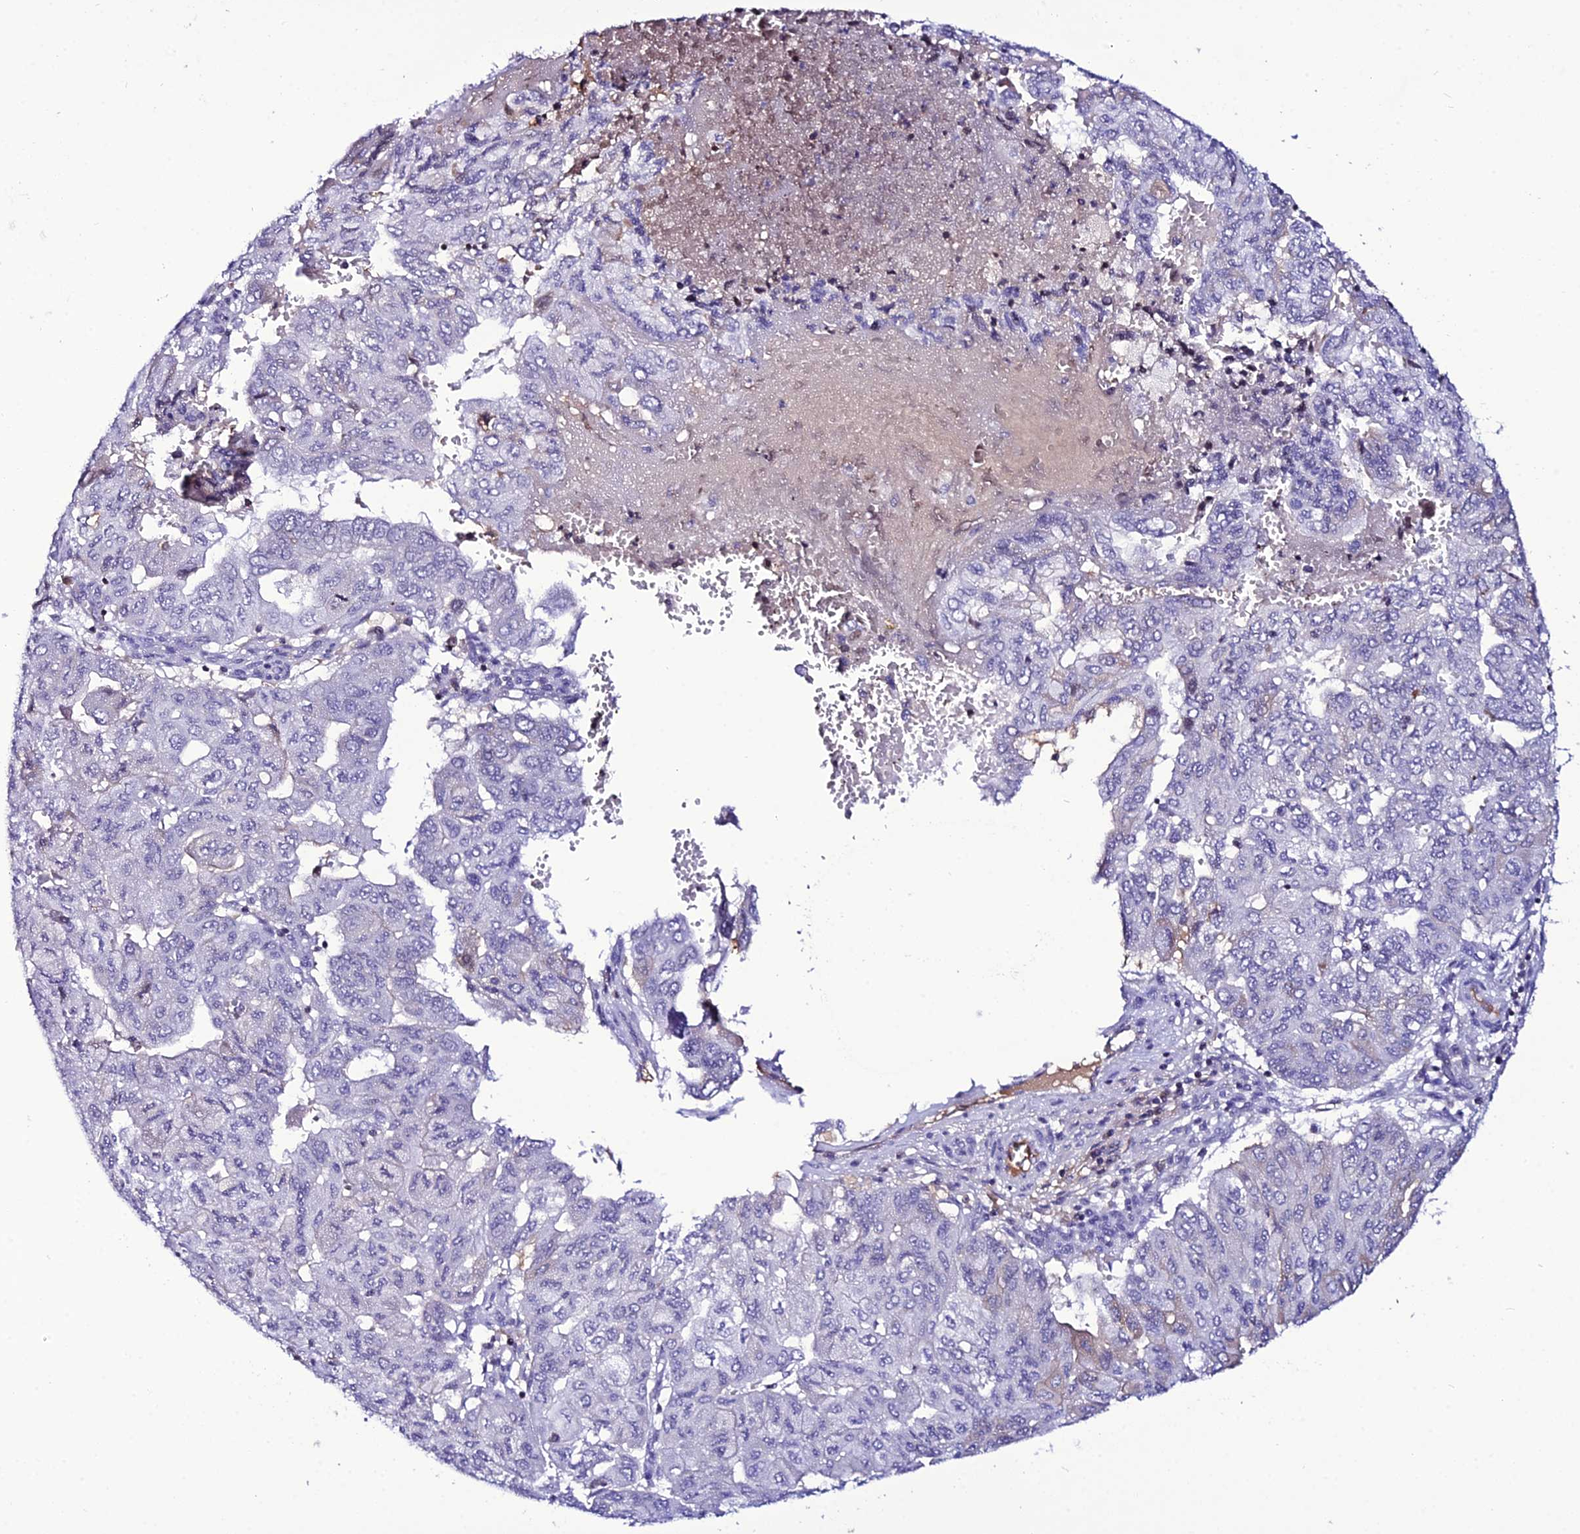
{"staining": {"intensity": "negative", "quantity": "none", "location": "none"}, "tissue": "pancreatic cancer", "cell_type": "Tumor cells", "image_type": "cancer", "snomed": [{"axis": "morphology", "description": "Adenocarcinoma, NOS"}, {"axis": "topography", "description": "Pancreas"}], "caption": "A micrograph of pancreatic adenocarcinoma stained for a protein displays no brown staining in tumor cells.", "gene": "DEFB132", "patient": {"sex": "male", "age": 51}}